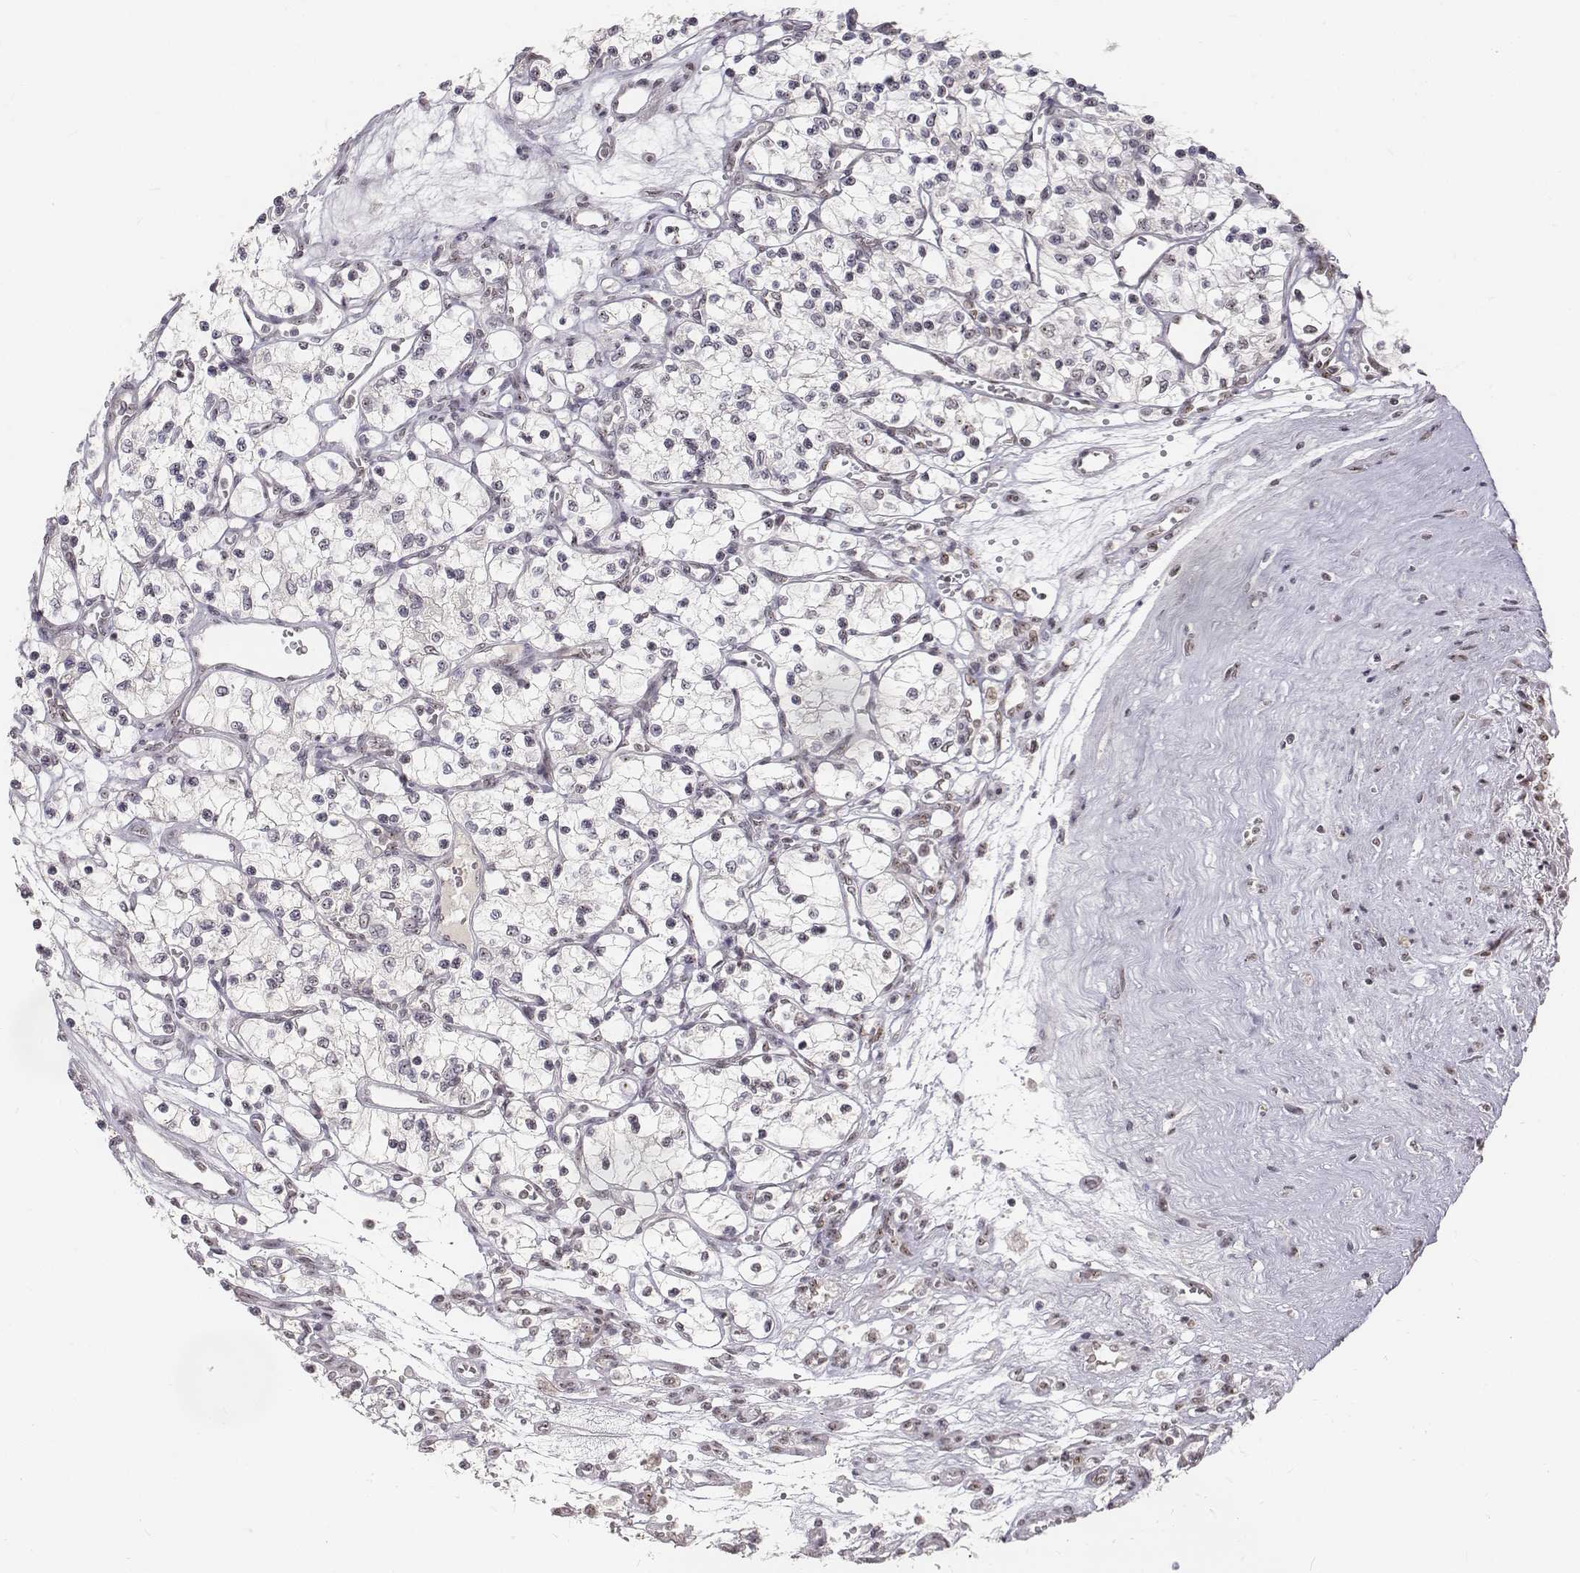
{"staining": {"intensity": "negative", "quantity": "none", "location": "none"}, "tissue": "renal cancer", "cell_type": "Tumor cells", "image_type": "cancer", "snomed": [{"axis": "morphology", "description": "Adenocarcinoma, NOS"}, {"axis": "topography", "description": "Kidney"}], "caption": "Tumor cells show no significant protein staining in renal cancer (adenocarcinoma).", "gene": "PHF6", "patient": {"sex": "female", "age": 69}}